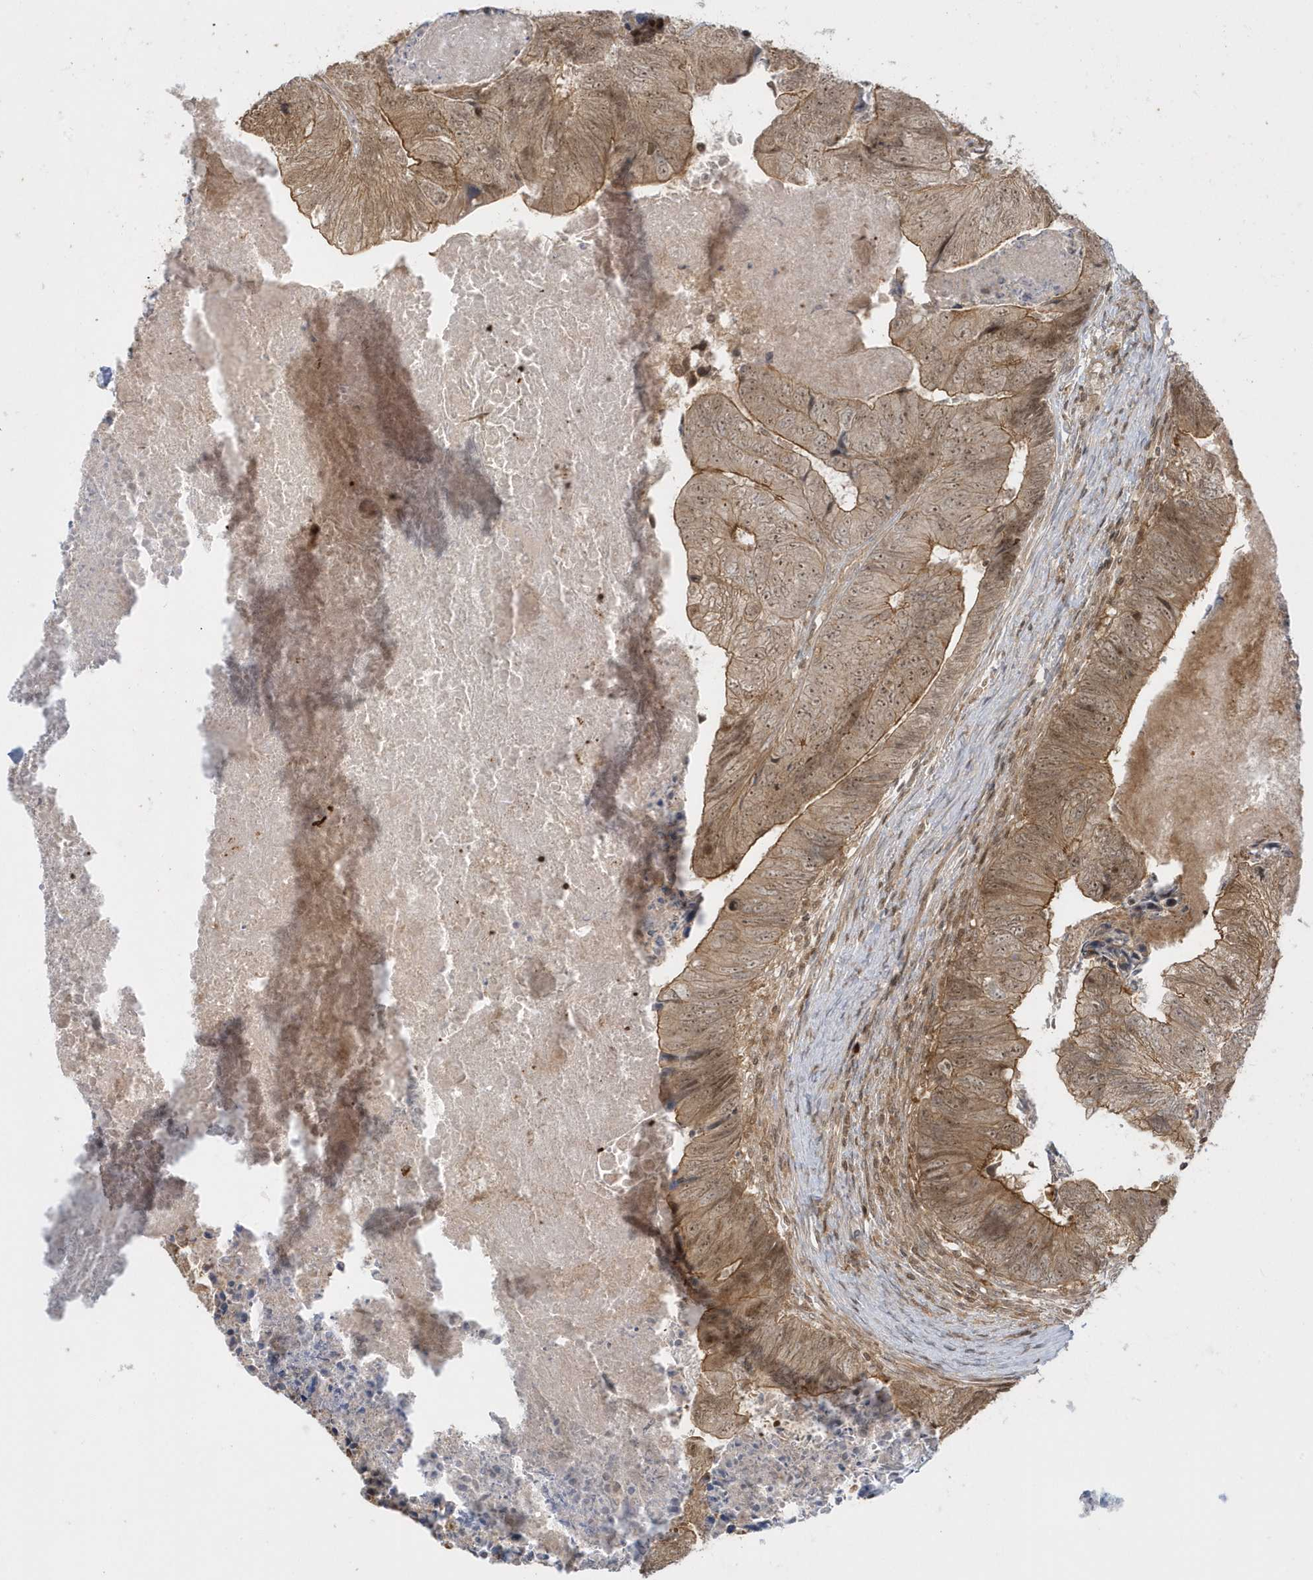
{"staining": {"intensity": "moderate", "quantity": ">75%", "location": "cytoplasmic/membranous,nuclear"}, "tissue": "colorectal cancer", "cell_type": "Tumor cells", "image_type": "cancer", "snomed": [{"axis": "morphology", "description": "Adenocarcinoma, NOS"}, {"axis": "topography", "description": "Colon"}], "caption": "Human colorectal cancer stained for a protein (brown) displays moderate cytoplasmic/membranous and nuclear positive positivity in about >75% of tumor cells.", "gene": "PPP1R7", "patient": {"sex": "female", "age": 67}}